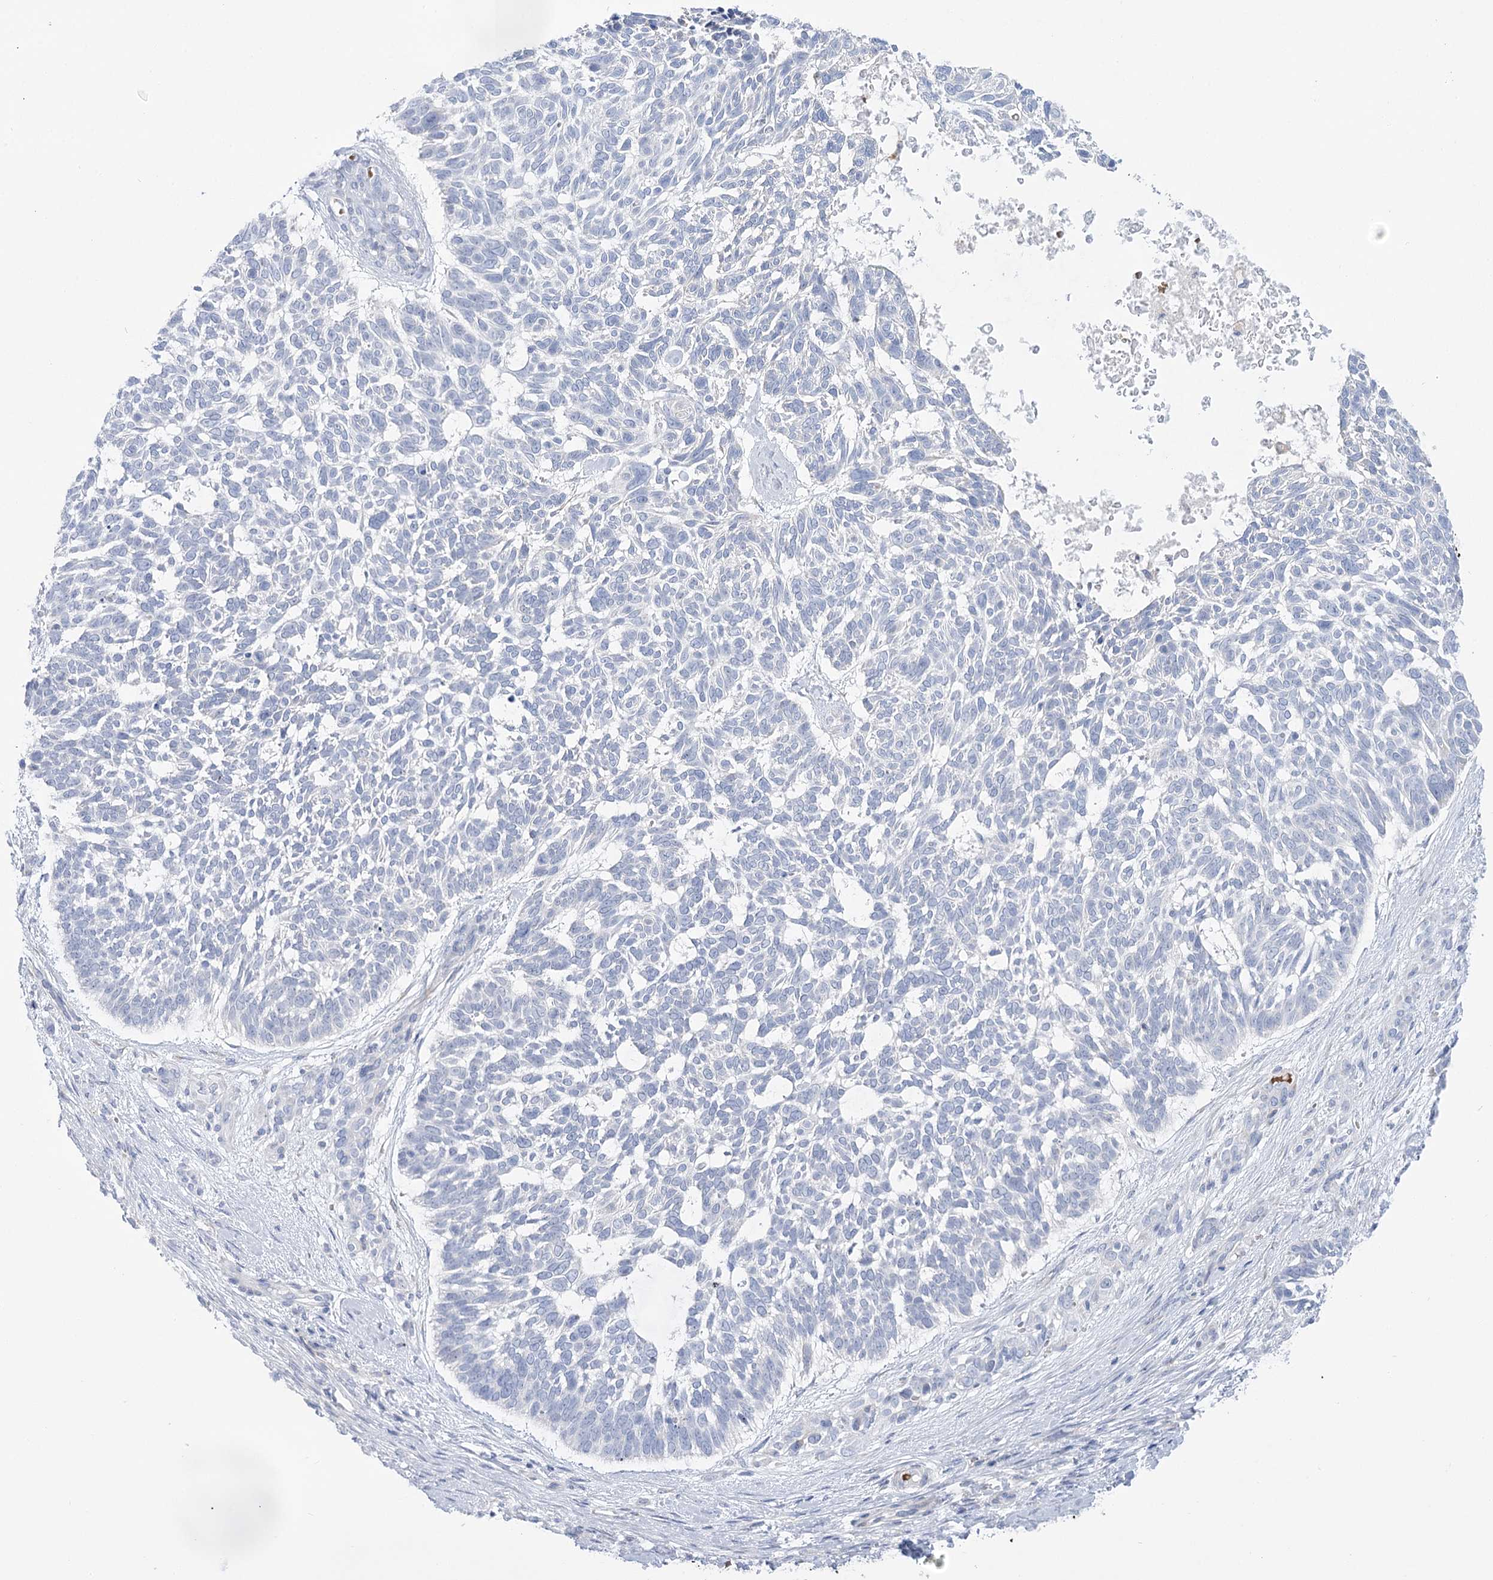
{"staining": {"intensity": "negative", "quantity": "none", "location": "none"}, "tissue": "skin cancer", "cell_type": "Tumor cells", "image_type": "cancer", "snomed": [{"axis": "morphology", "description": "Basal cell carcinoma"}, {"axis": "topography", "description": "Skin"}], "caption": "Image shows no significant protein staining in tumor cells of skin cancer. (DAB immunohistochemistry, high magnification).", "gene": "SIAE", "patient": {"sex": "male", "age": 88}}